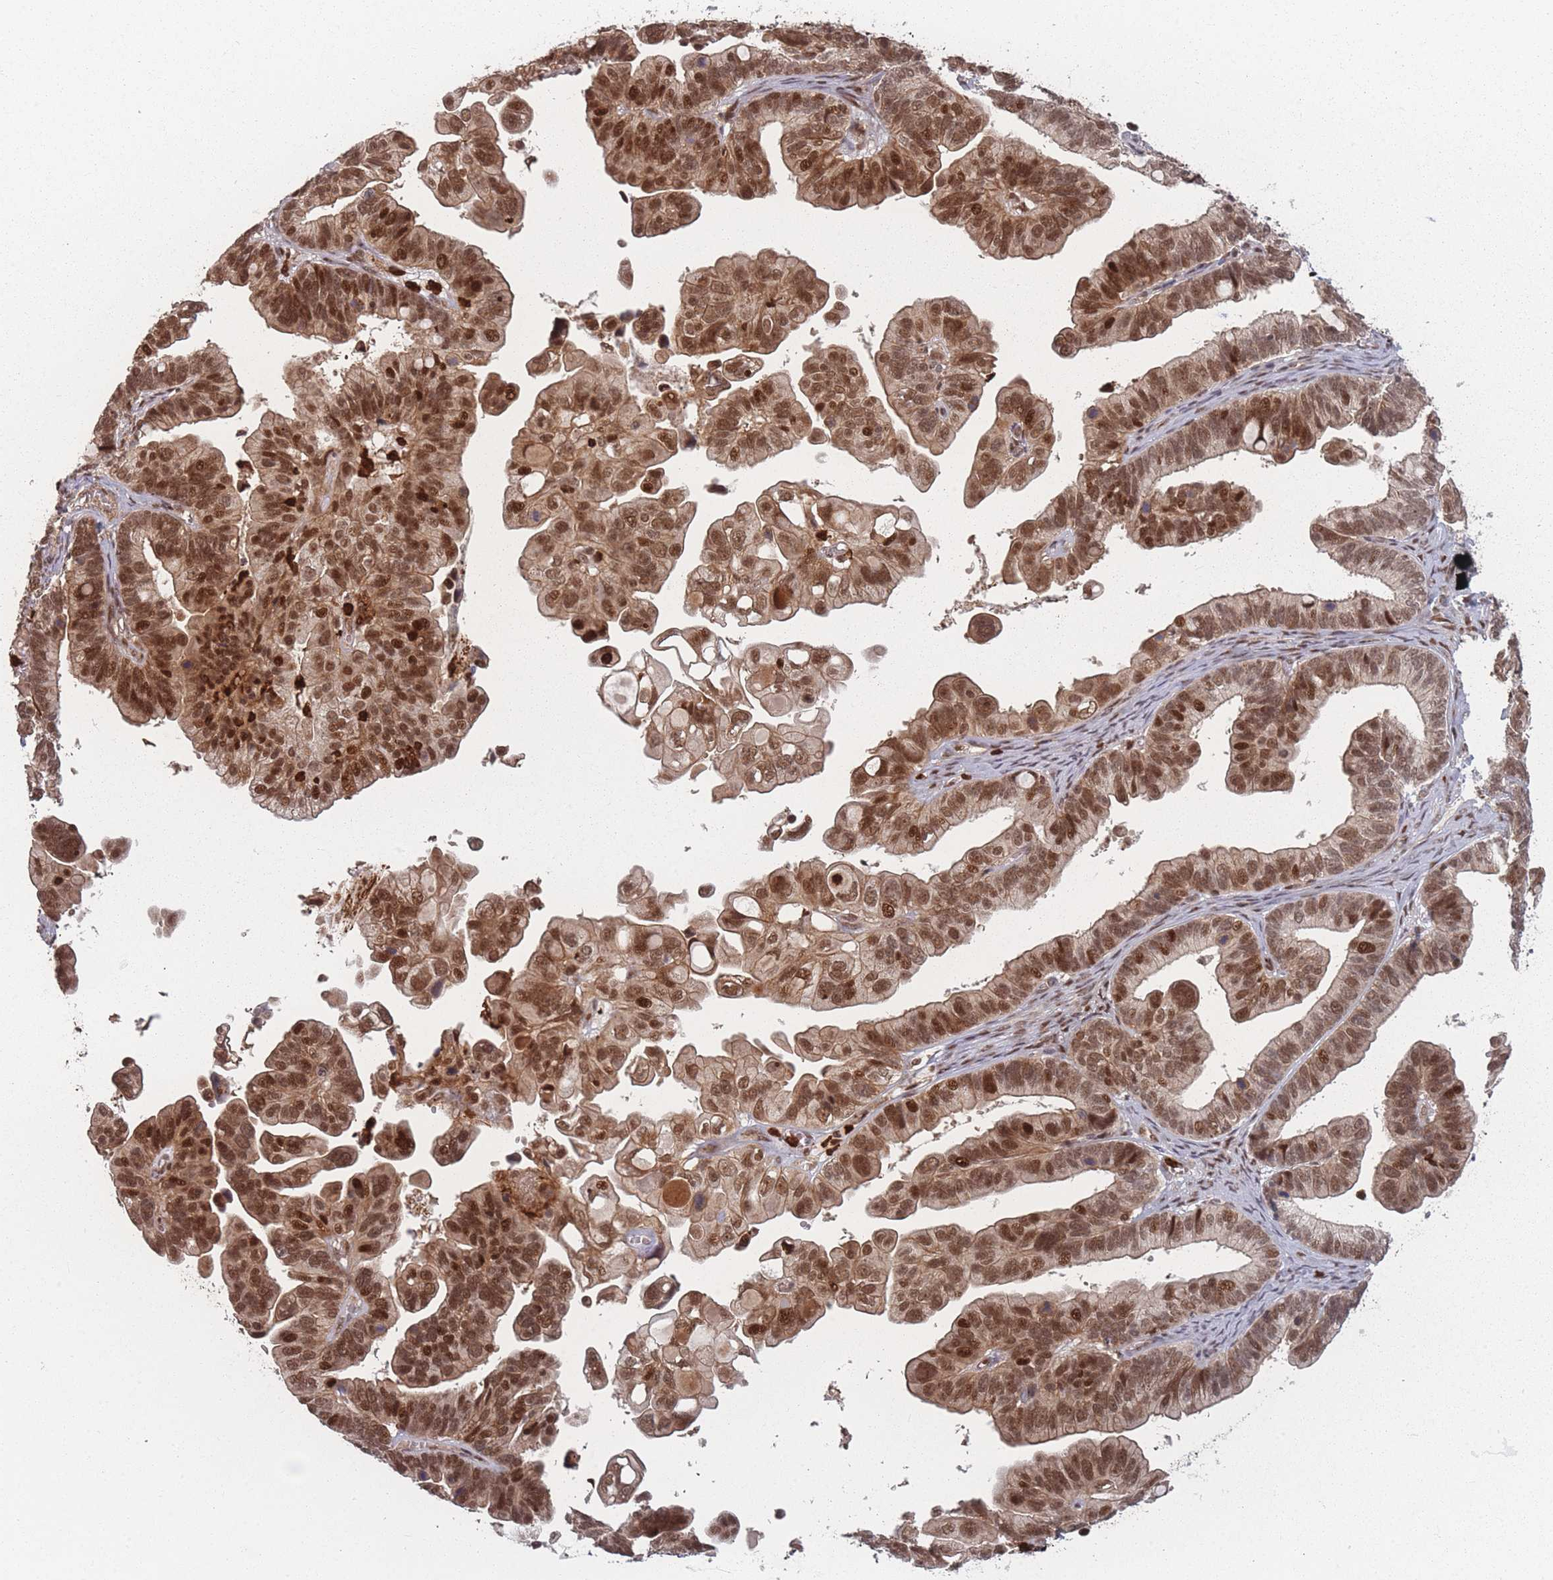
{"staining": {"intensity": "strong", "quantity": ">75%", "location": "cytoplasmic/membranous,nuclear"}, "tissue": "ovarian cancer", "cell_type": "Tumor cells", "image_type": "cancer", "snomed": [{"axis": "morphology", "description": "Cystadenocarcinoma, serous, NOS"}, {"axis": "topography", "description": "Ovary"}], "caption": "A brown stain labels strong cytoplasmic/membranous and nuclear positivity of a protein in human ovarian cancer tumor cells. Immunohistochemistry stains the protein in brown and the nuclei are stained blue.", "gene": "WDR55", "patient": {"sex": "female", "age": 56}}